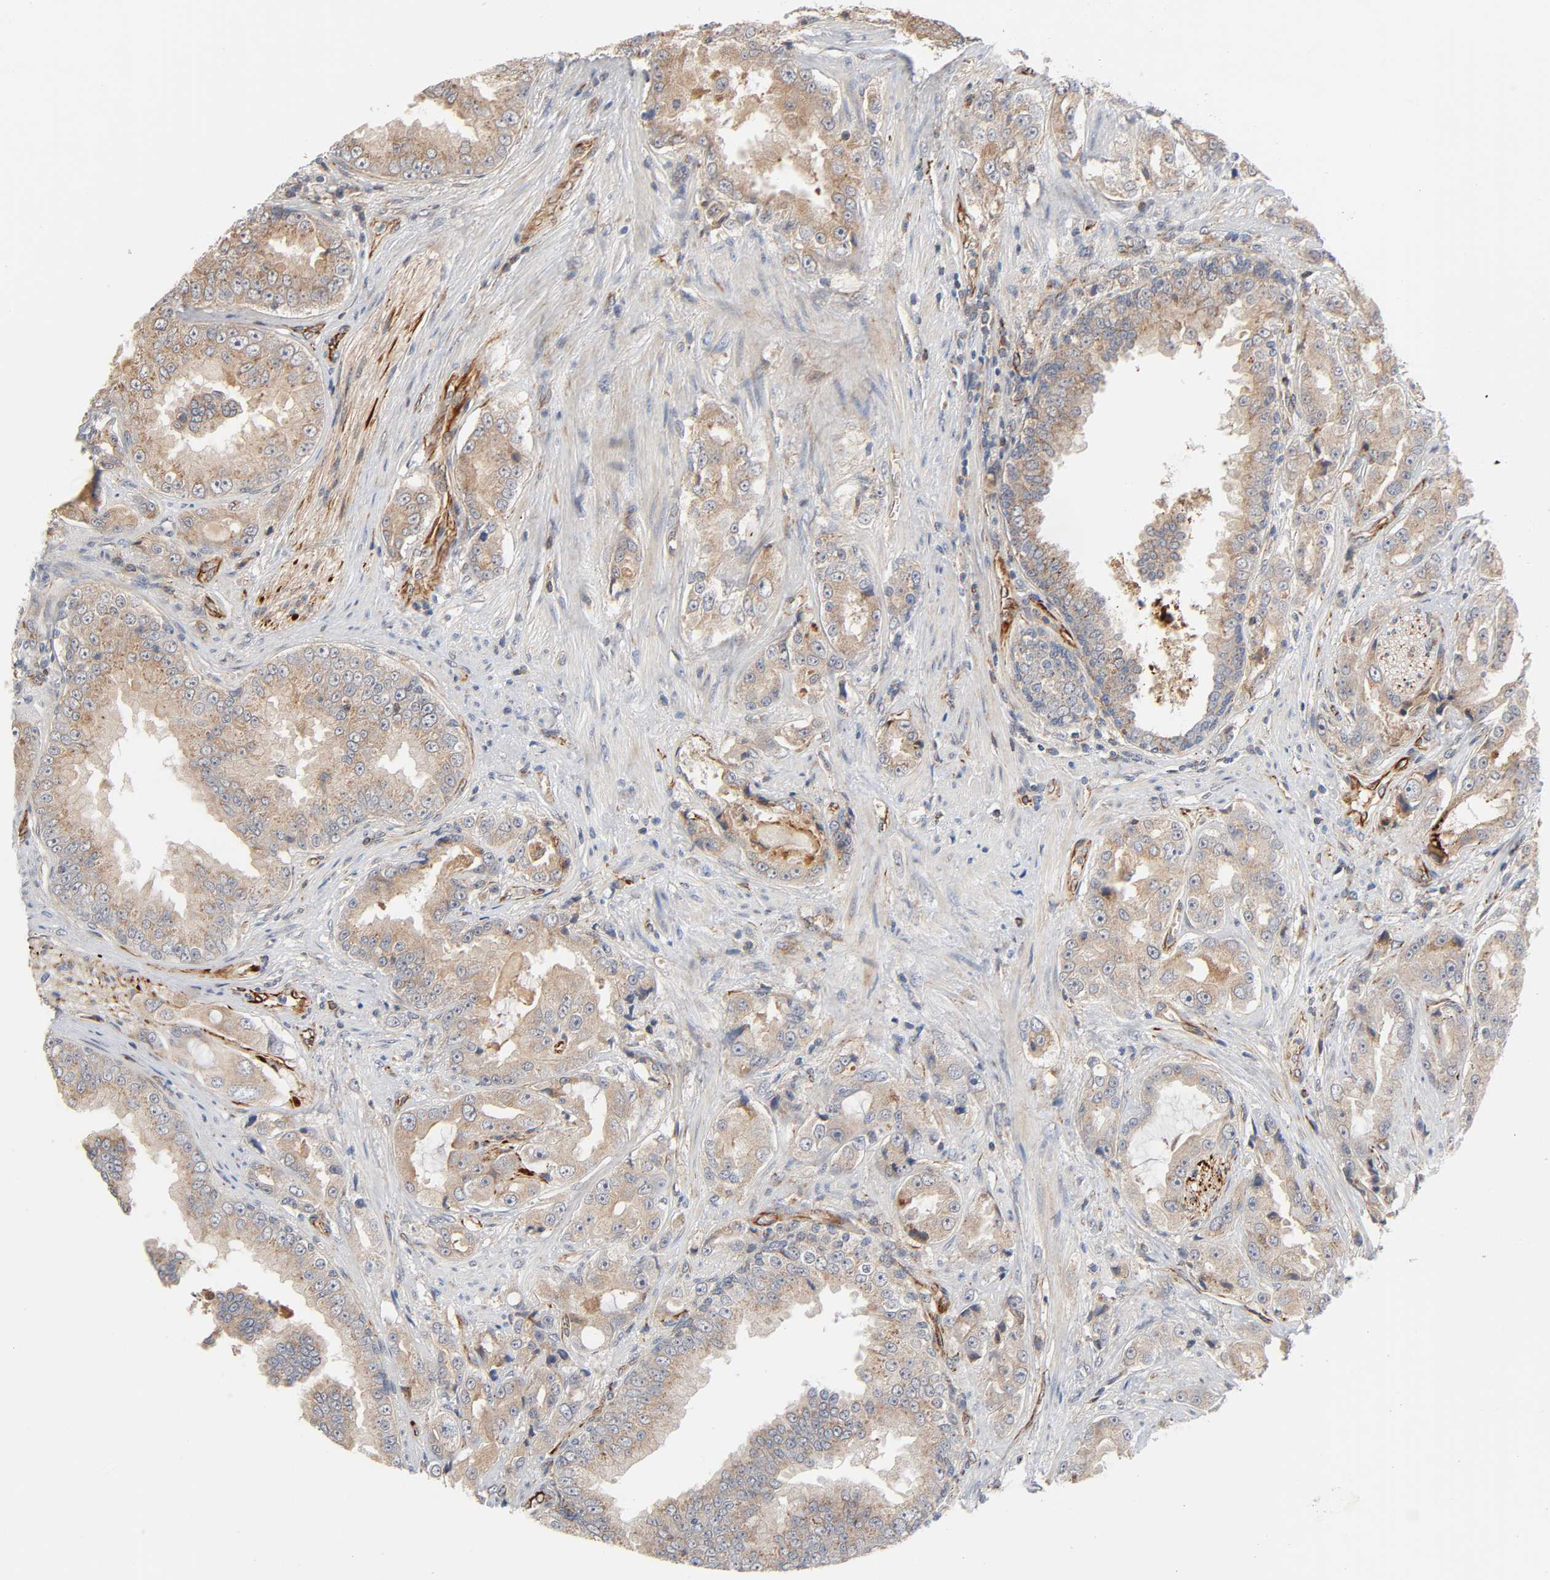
{"staining": {"intensity": "moderate", "quantity": ">75%", "location": "cytoplasmic/membranous"}, "tissue": "prostate cancer", "cell_type": "Tumor cells", "image_type": "cancer", "snomed": [{"axis": "morphology", "description": "Adenocarcinoma, High grade"}, {"axis": "topography", "description": "Prostate"}], "caption": "Immunohistochemistry histopathology image of high-grade adenocarcinoma (prostate) stained for a protein (brown), which demonstrates medium levels of moderate cytoplasmic/membranous staining in approximately >75% of tumor cells.", "gene": "REEP6", "patient": {"sex": "male", "age": 73}}